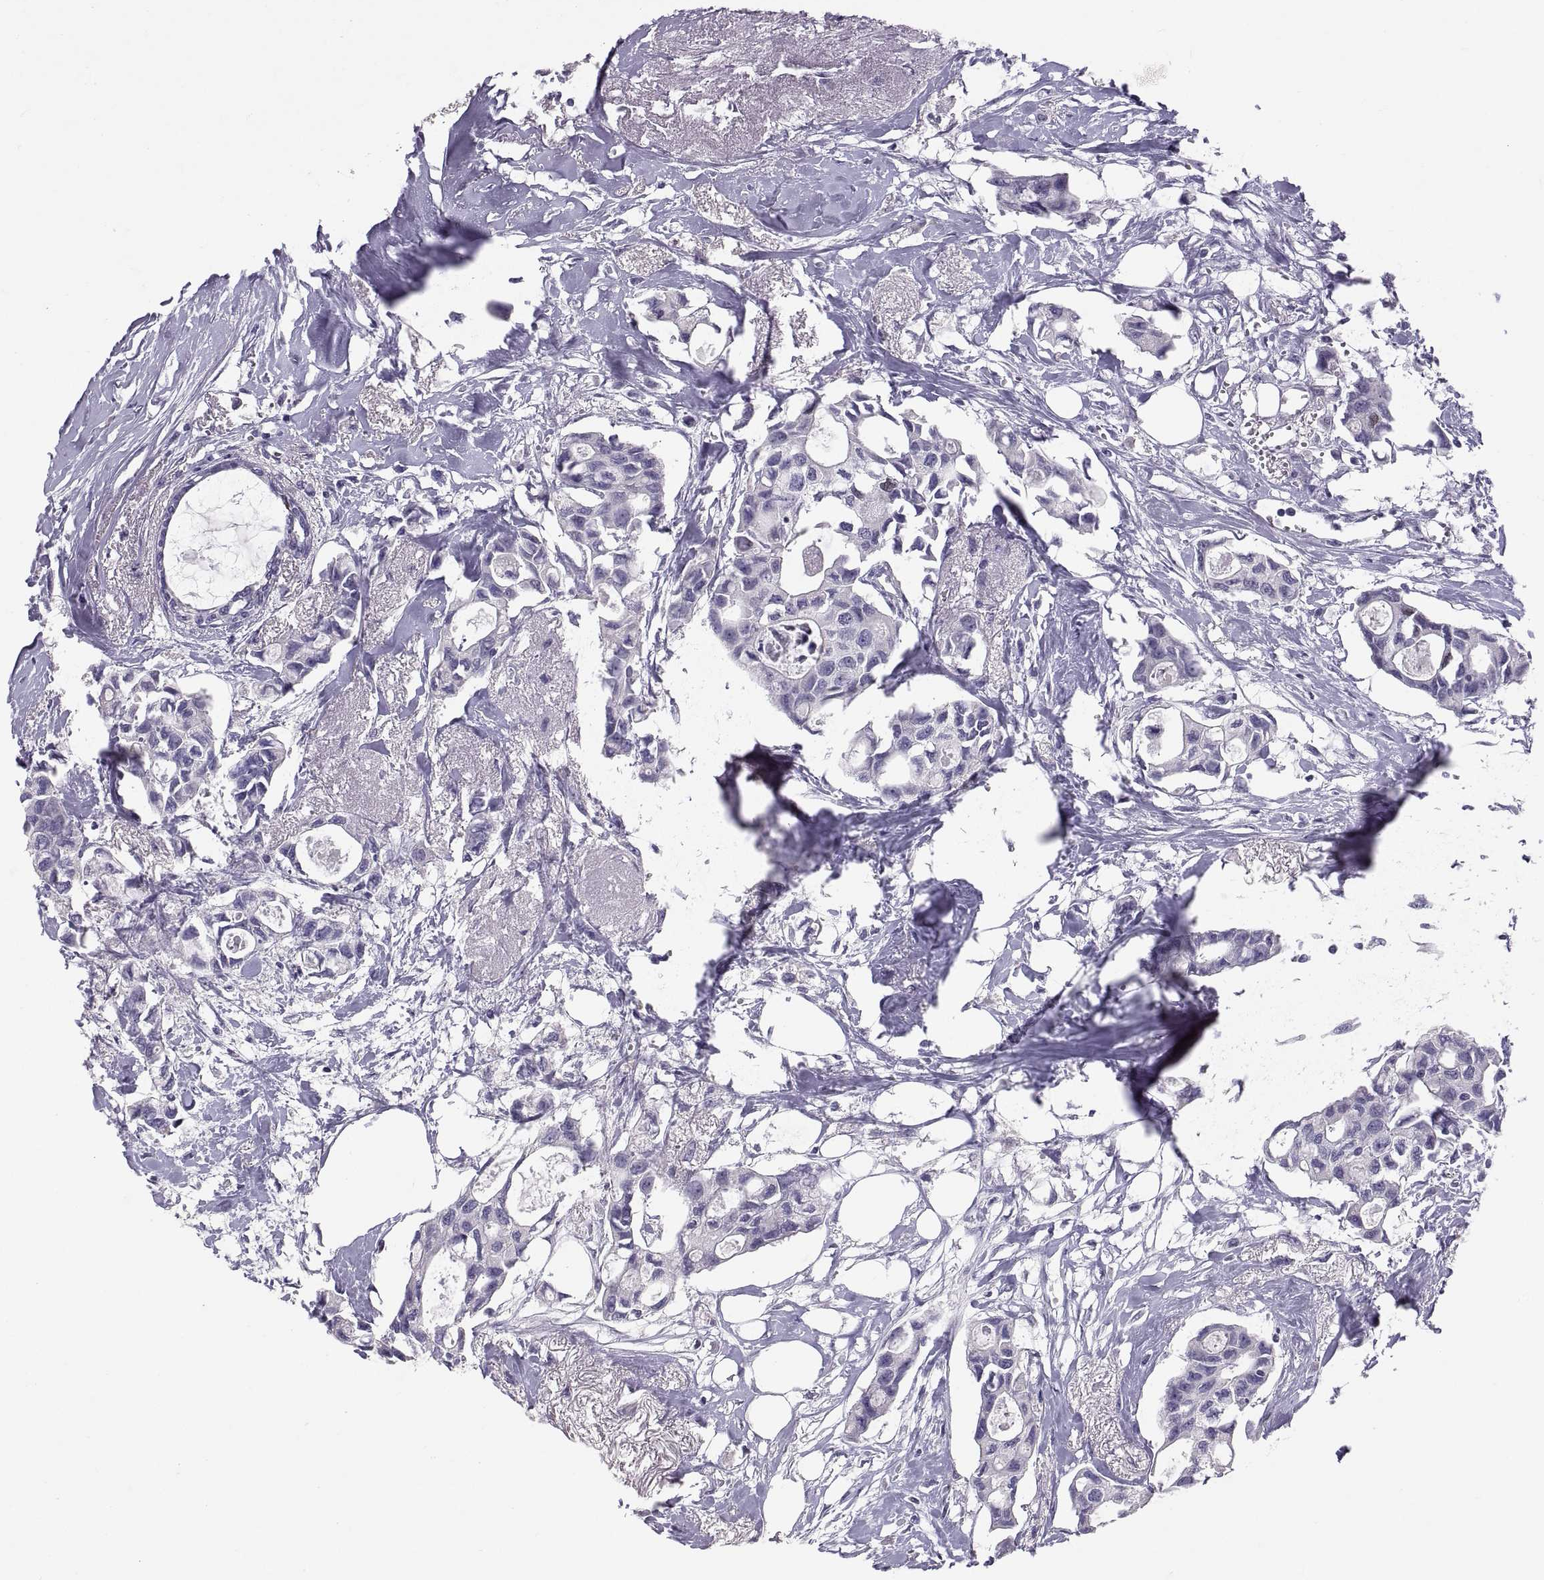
{"staining": {"intensity": "negative", "quantity": "none", "location": "none"}, "tissue": "breast cancer", "cell_type": "Tumor cells", "image_type": "cancer", "snomed": [{"axis": "morphology", "description": "Duct carcinoma"}, {"axis": "topography", "description": "Breast"}], "caption": "This is an immunohistochemistry photomicrograph of human intraductal carcinoma (breast). There is no positivity in tumor cells.", "gene": "PTN", "patient": {"sex": "female", "age": 83}}